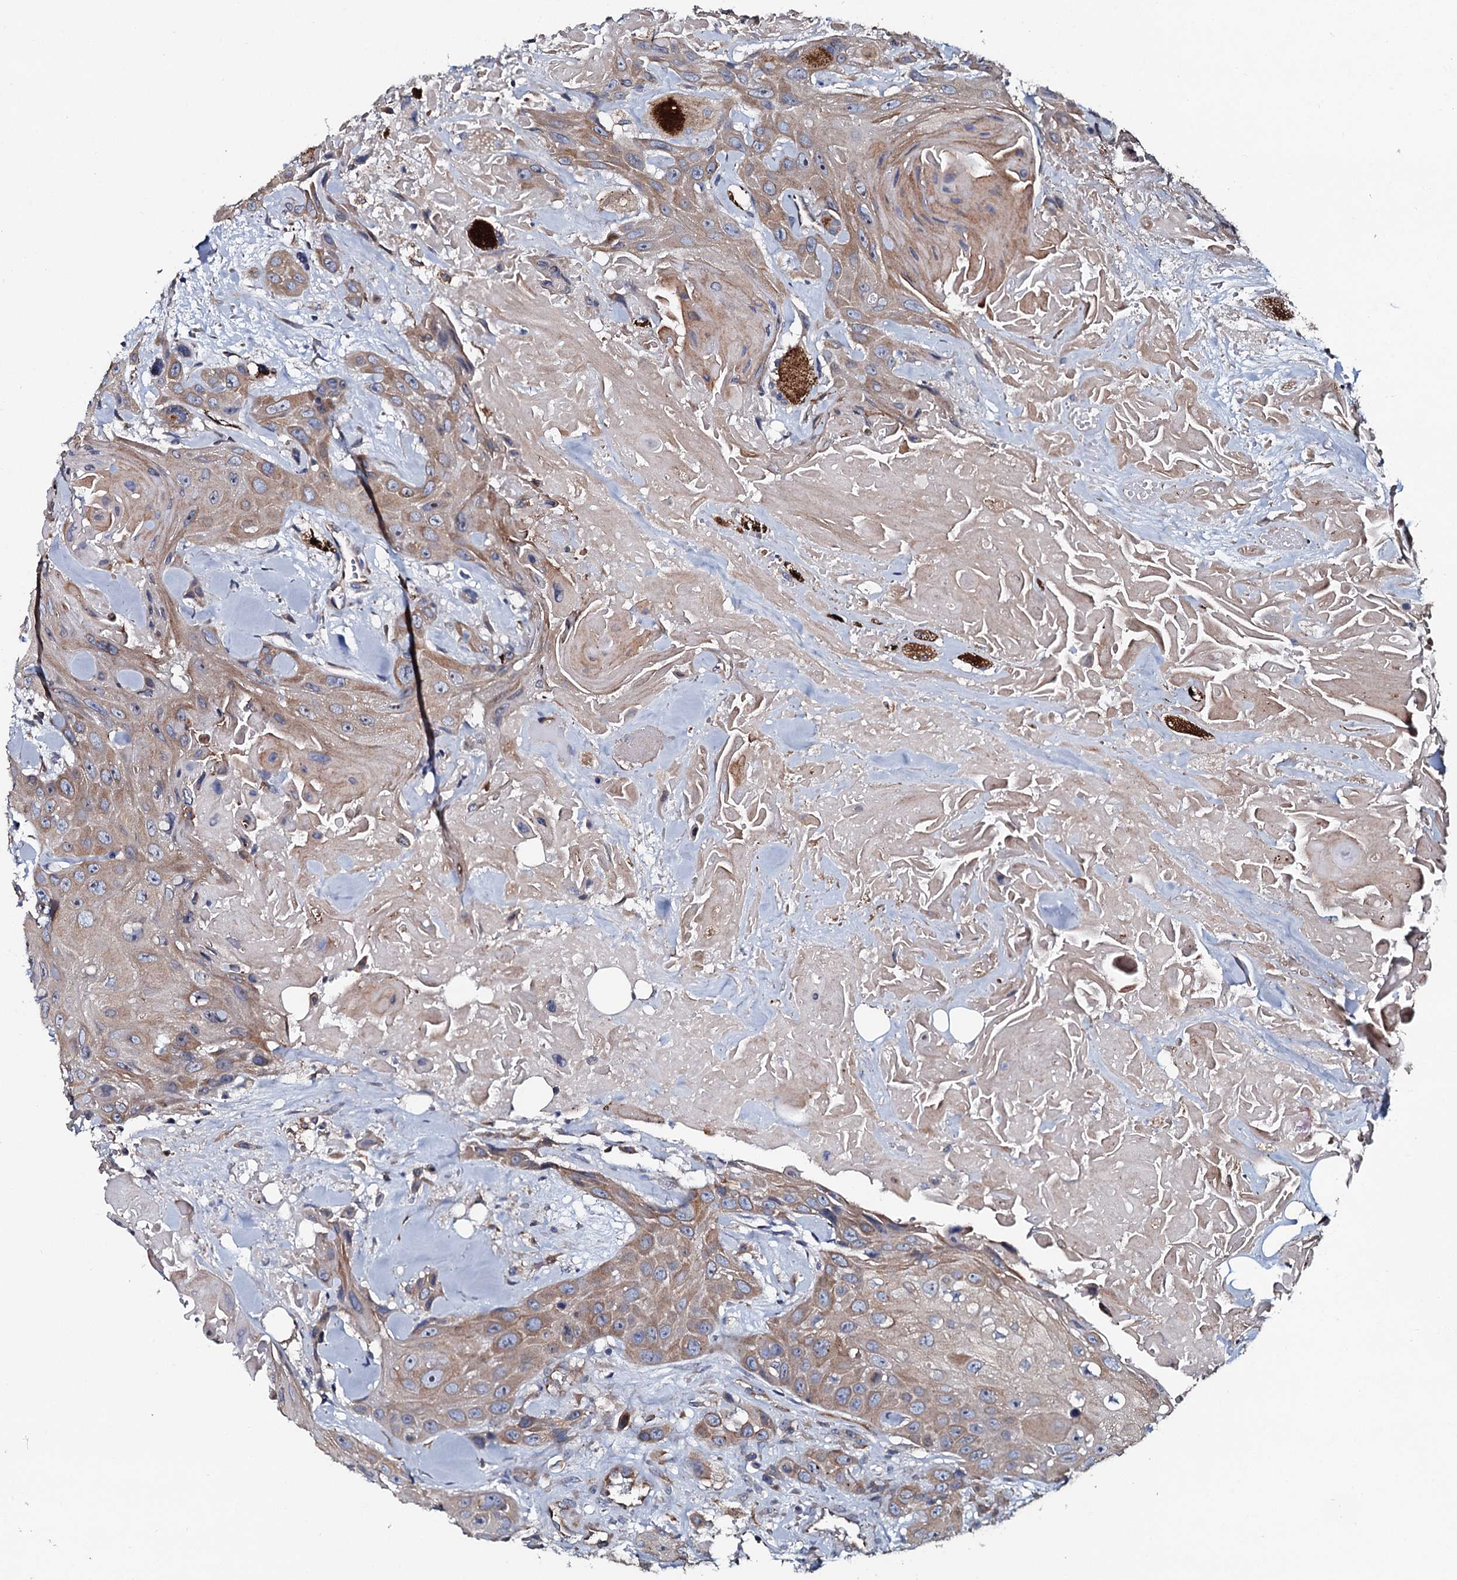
{"staining": {"intensity": "weak", "quantity": "<25%", "location": "cytoplasmic/membranous"}, "tissue": "head and neck cancer", "cell_type": "Tumor cells", "image_type": "cancer", "snomed": [{"axis": "morphology", "description": "Squamous cell carcinoma, NOS"}, {"axis": "topography", "description": "Head-Neck"}], "caption": "Immunohistochemistry (IHC) of head and neck cancer exhibits no positivity in tumor cells.", "gene": "TMEM151A", "patient": {"sex": "male", "age": 81}}